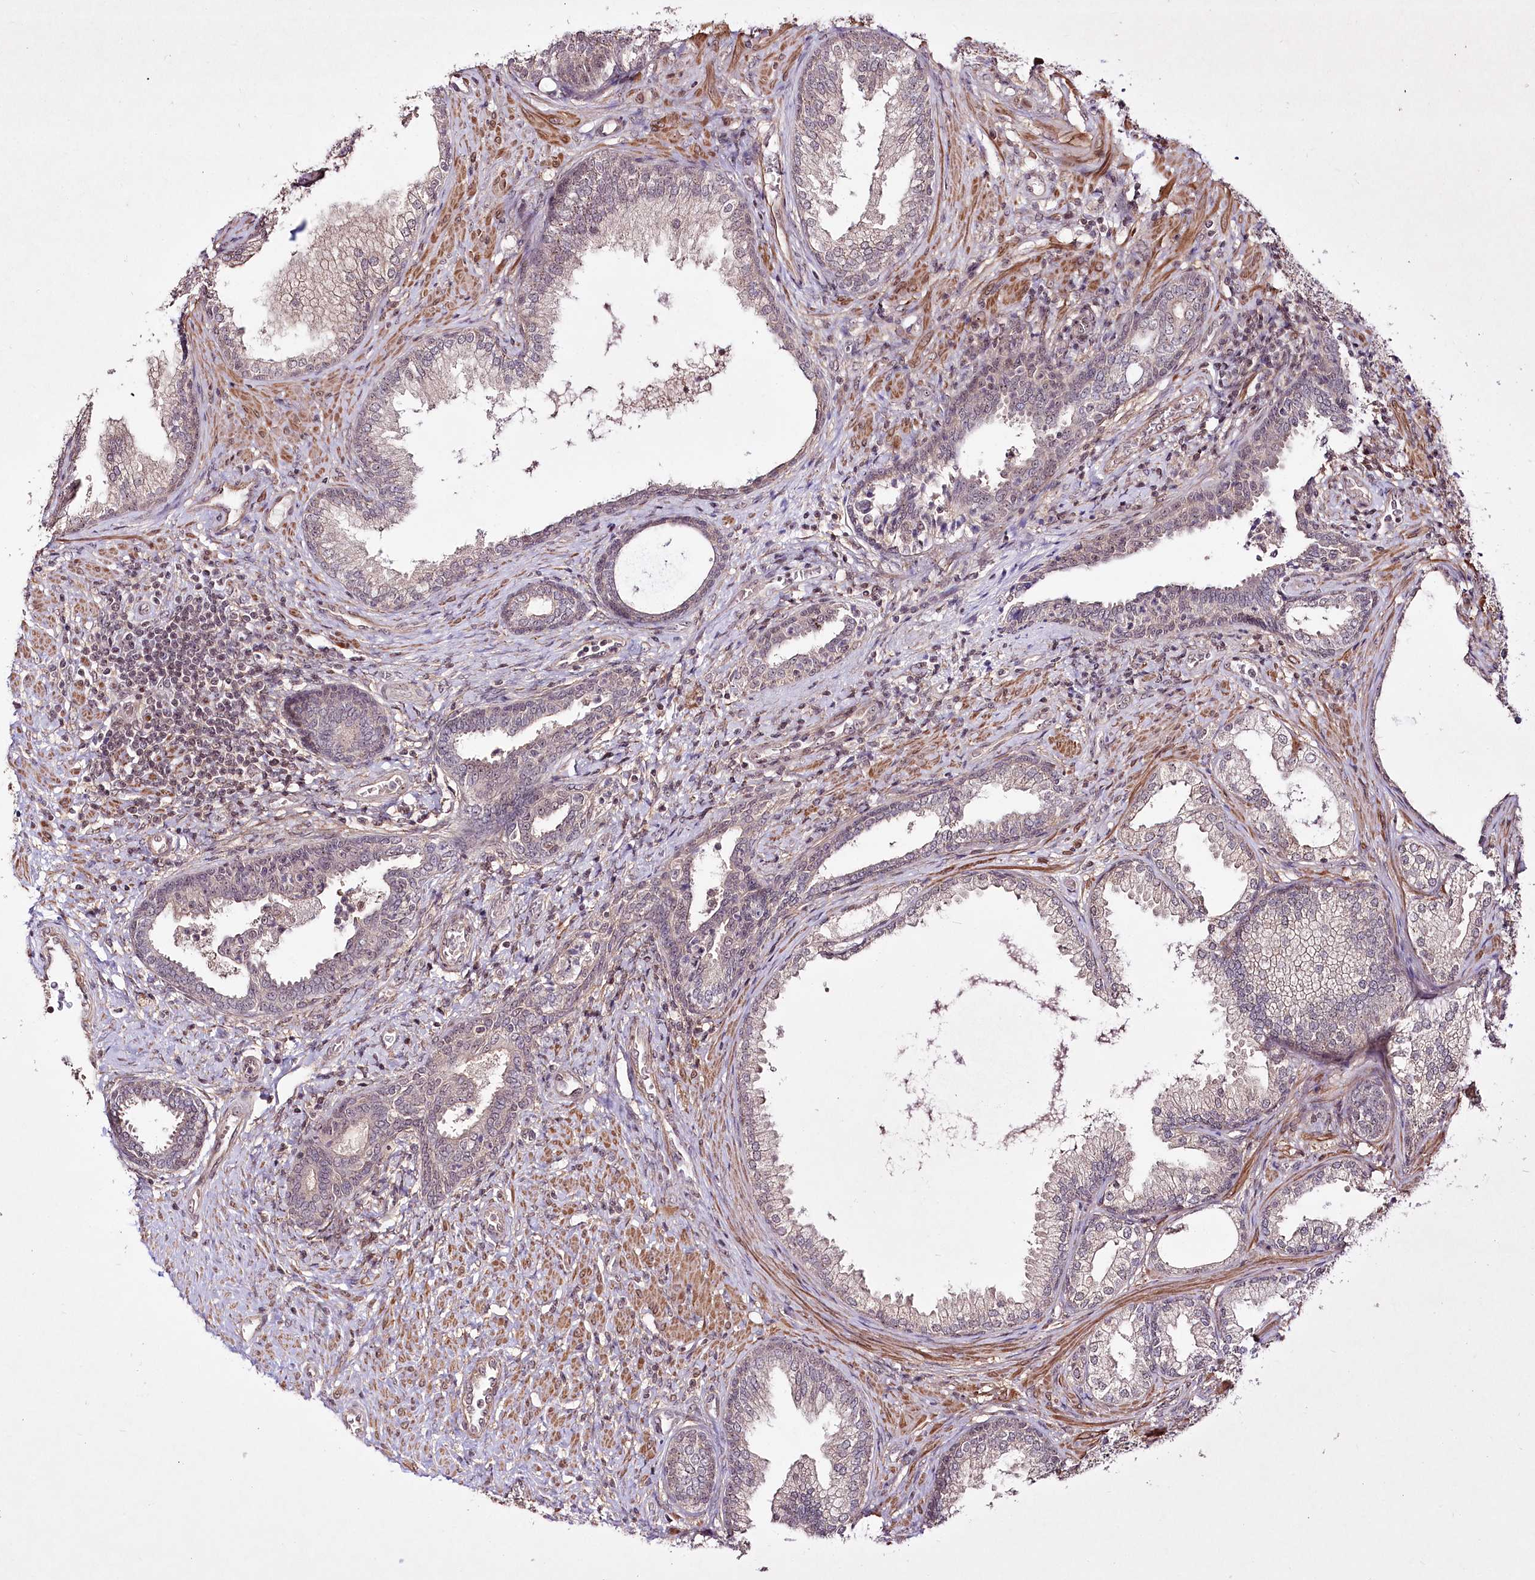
{"staining": {"intensity": "weak", "quantity": "25%-75%", "location": "cytoplasmic/membranous,nuclear"}, "tissue": "prostate", "cell_type": "Glandular cells", "image_type": "normal", "snomed": [{"axis": "morphology", "description": "Normal tissue, NOS"}, {"axis": "topography", "description": "Prostate"}], "caption": "DAB (3,3'-diaminobenzidine) immunohistochemical staining of benign prostate displays weak cytoplasmic/membranous,nuclear protein expression in about 25%-75% of glandular cells. (IHC, brightfield microscopy, high magnification).", "gene": "CCDC59", "patient": {"sex": "male", "age": 76}}